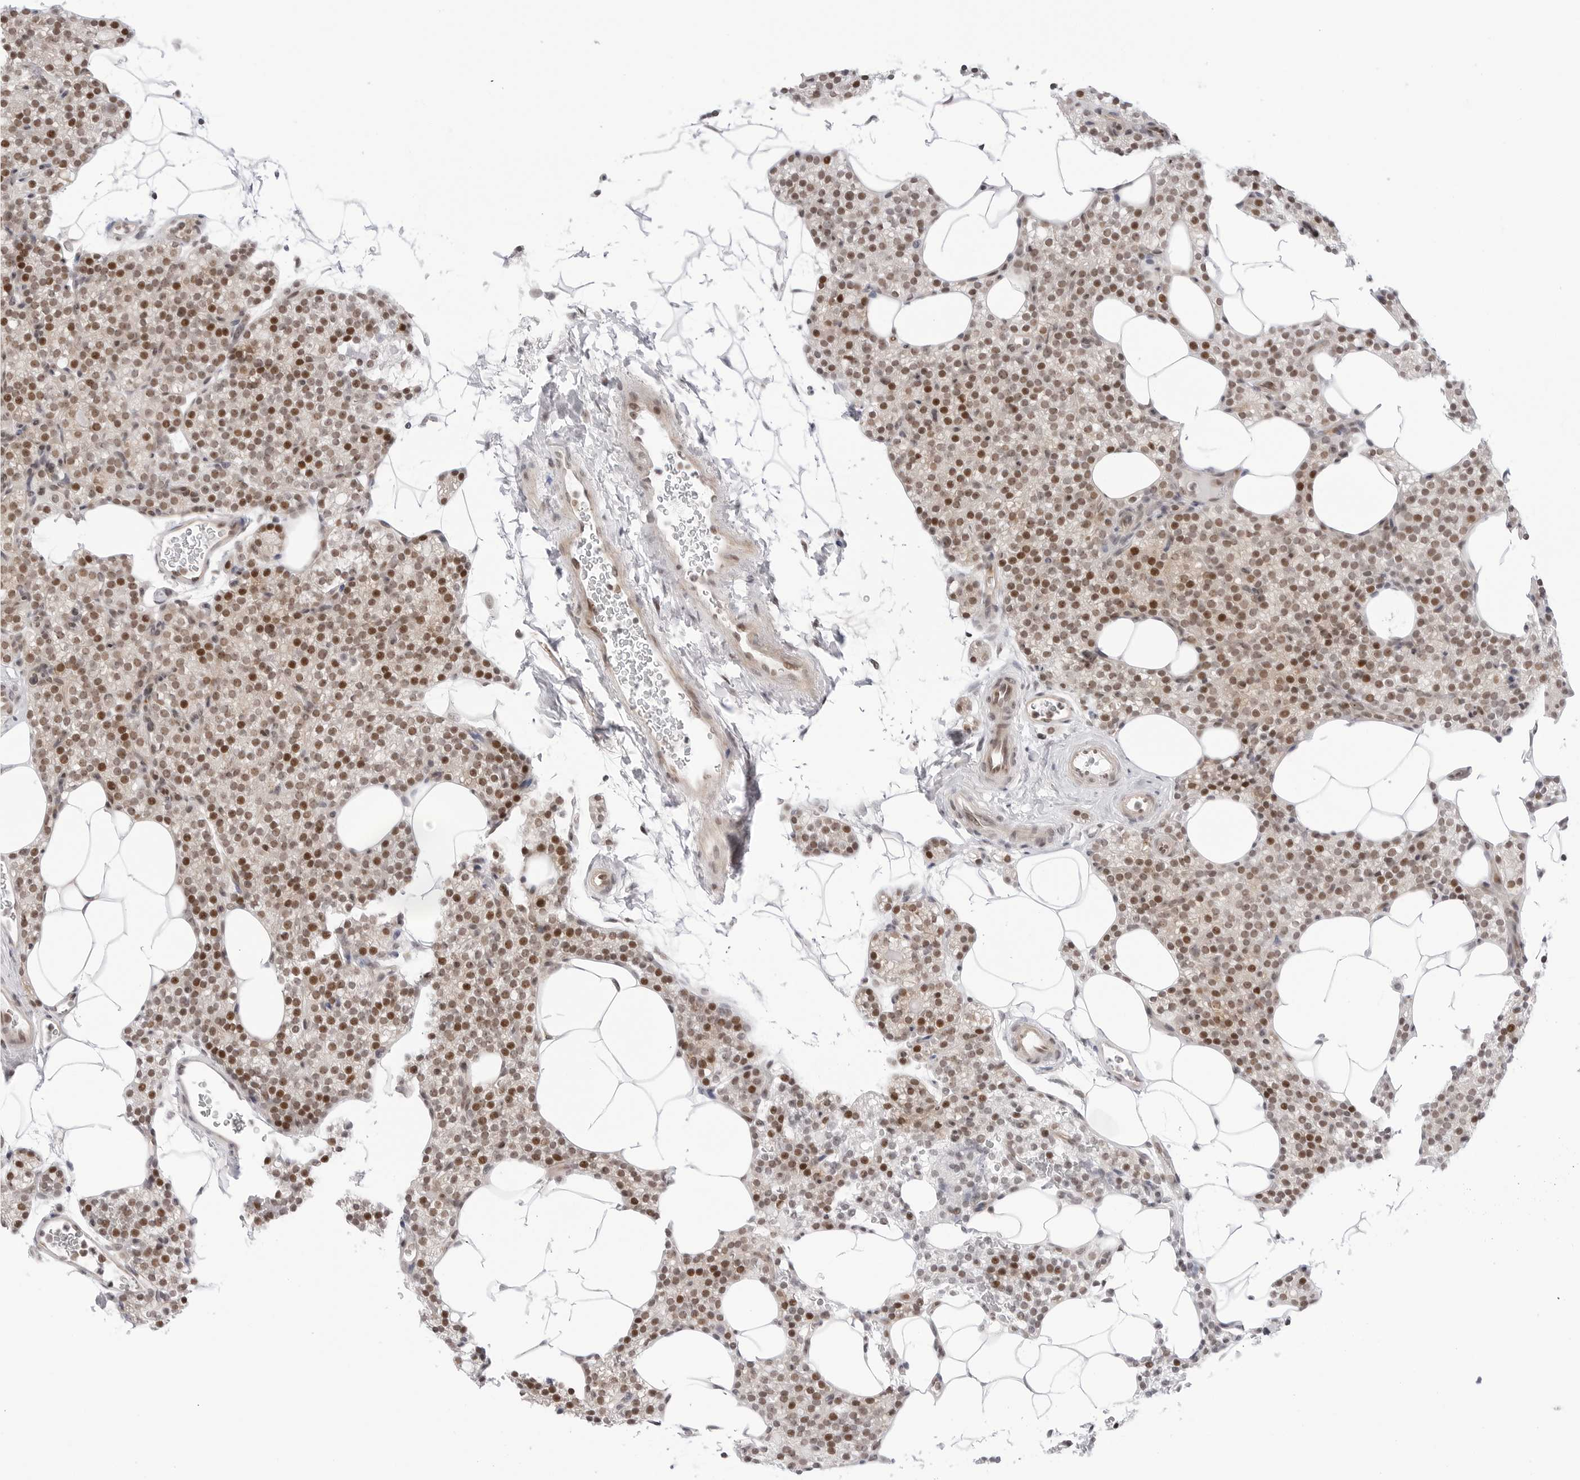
{"staining": {"intensity": "moderate", "quantity": "25%-75%", "location": "nuclear"}, "tissue": "parathyroid gland", "cell_type": "Glandular cells", "image_type": "normal", "snomed": [{"axis": "morphology", "description": "Normal tissue, NOS"}, {"axis": "topography", "description": "Parathyroid gland"}], "caption": "Protein staining exhibits moderate nuclear expression in about 25%-75% of glandular cells in normal parathyroid gland. (Stains: DAB in brown, nuclei in blue, Microscopy: brightfield microscopy at high magnification).", "gene": "C1orf162", "patient": {"sex": "female", "age": 56}}